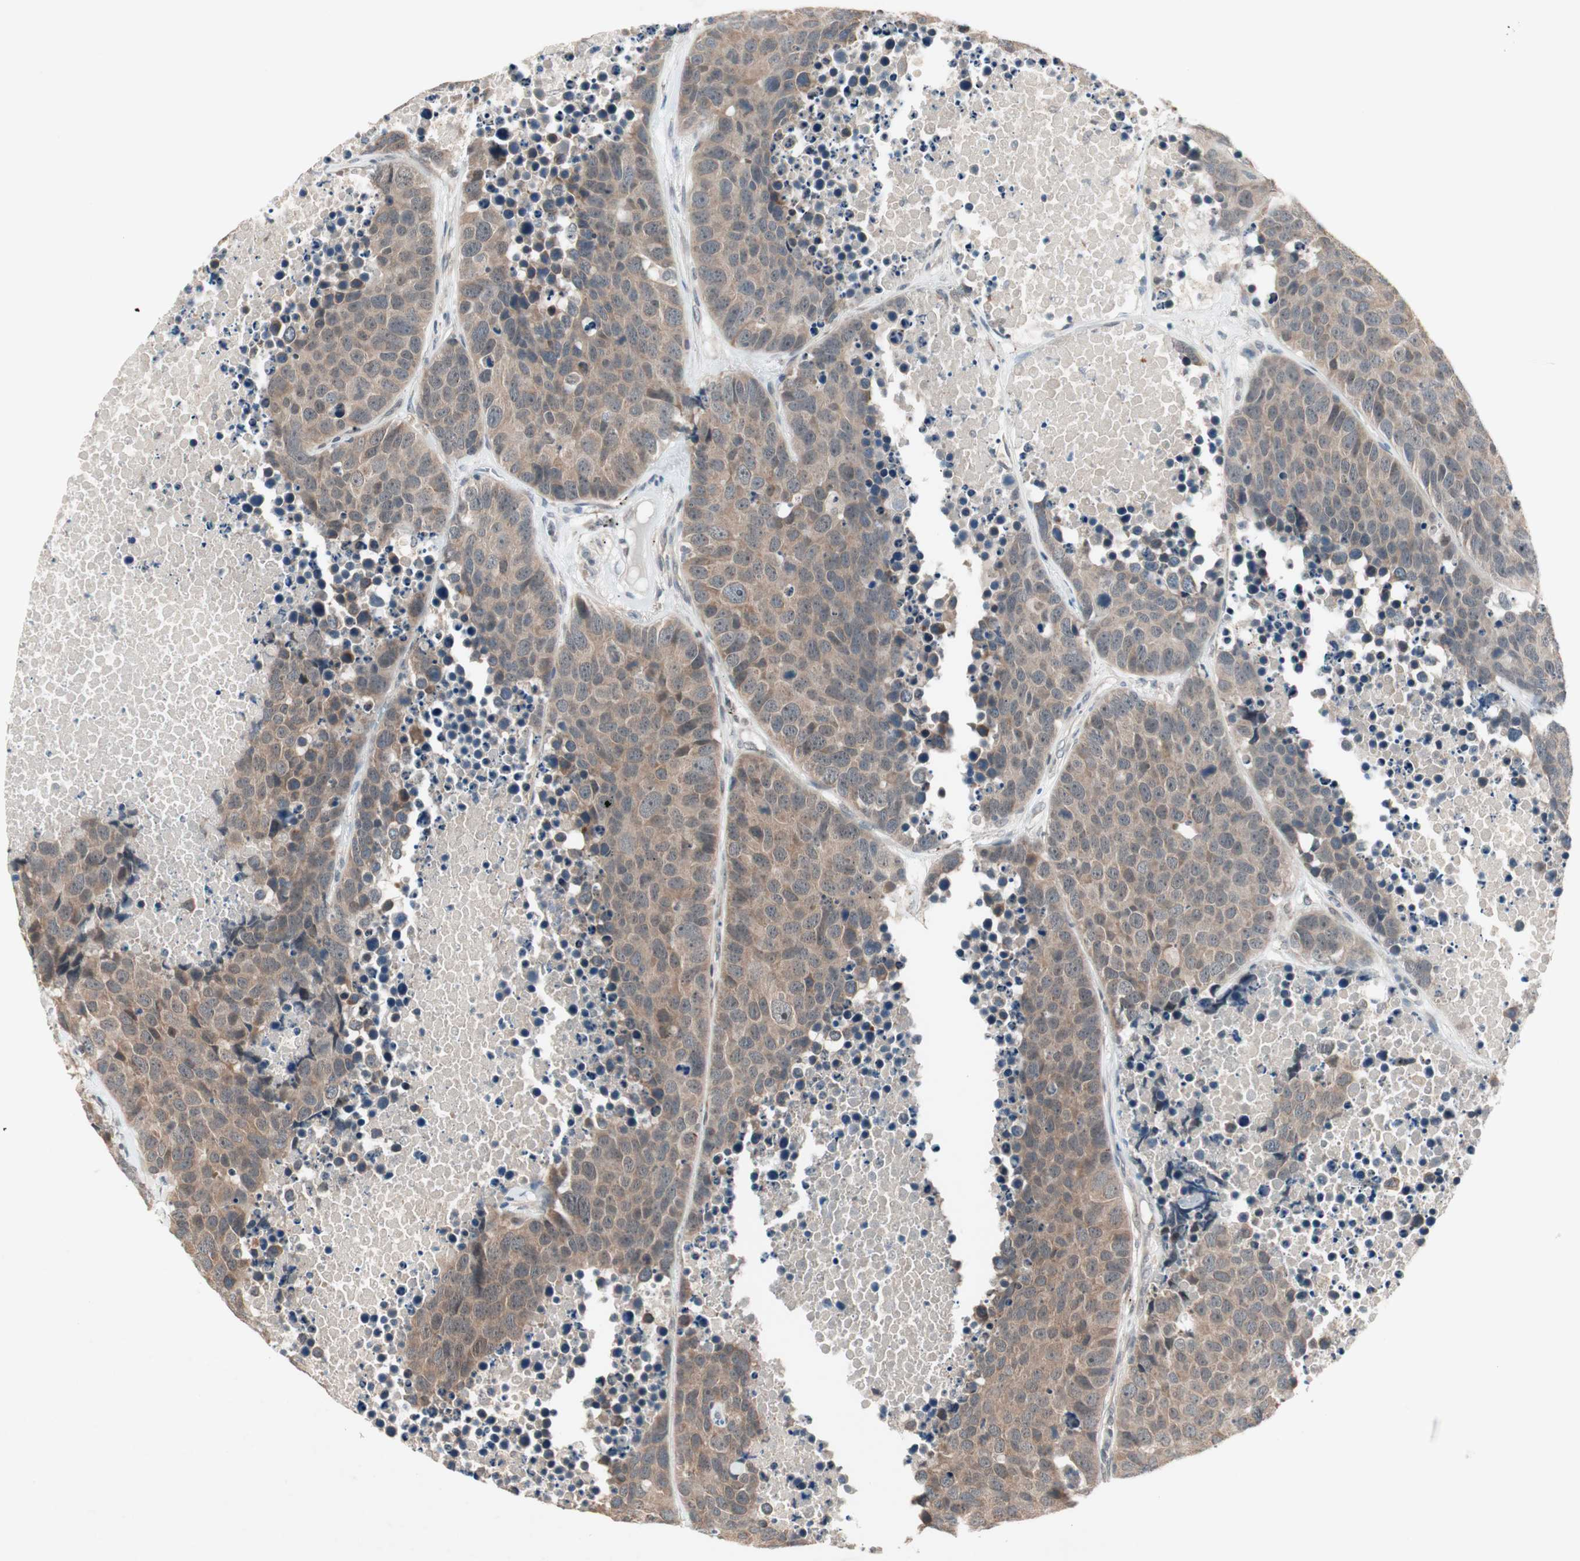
{"staining": {"intensity": "weak", "quantity": ">75%", "location": "cytoplasmic/membranous"}, "tissue": "carcinoid", "cell_type": "Tumor cells", "image_type": "cancer", "snomed": [{"axis": "morphology", "description": "Carcinoid, malignant, NOS"}, {"axis": "topography", "description": "Lung"}], "caption": "Immunohistochemistry micrograph of neoplastic tissue: carcinoid stained using immunohistochemistry (IHC) demonstrates low levels of weak protein expression localized specifically in the cytoplasmic/membranous of tumor cells, appearing as a cytoplasmic/membranous brown color.", "gene": "PGBD1", "patient": {"sex": "male", "age": 60}}